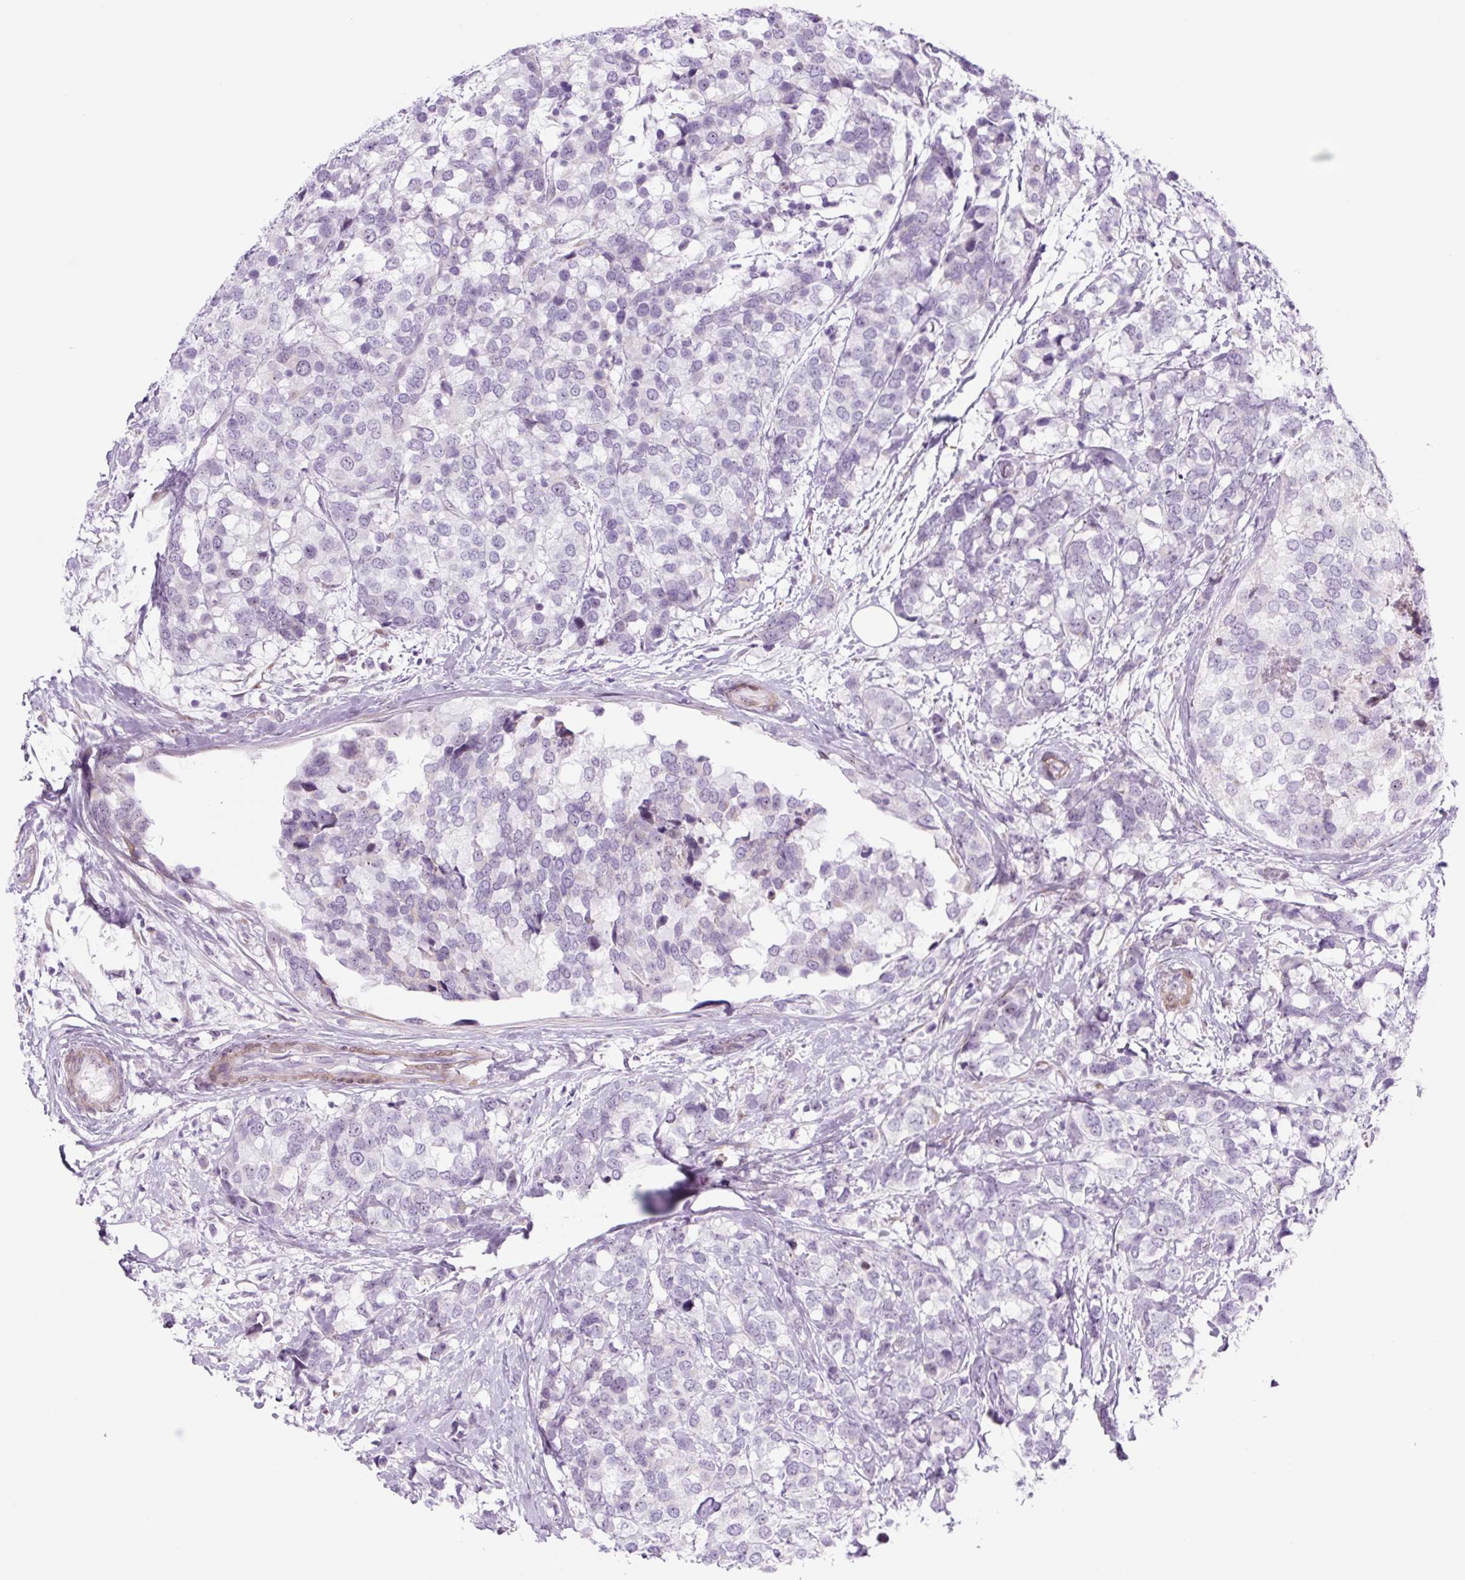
{"staining": {"intensity": "negative", "quantity": "none", "location": "none"}, "tissue": "breast cancer", "cell_type": "Tumor cells", "image_type": "cancer", "snomed": [{"axis": "morphology", "description": "Lobular carcinoma"}, {"axis": "topography", "description": "Breast"}], "caption": "Protein analysis of breast lobular carcinoma exhibits no significant positivity in tumor cells.", "gene": "RRS1", "patient": {"sex": "female", "age": 59}}